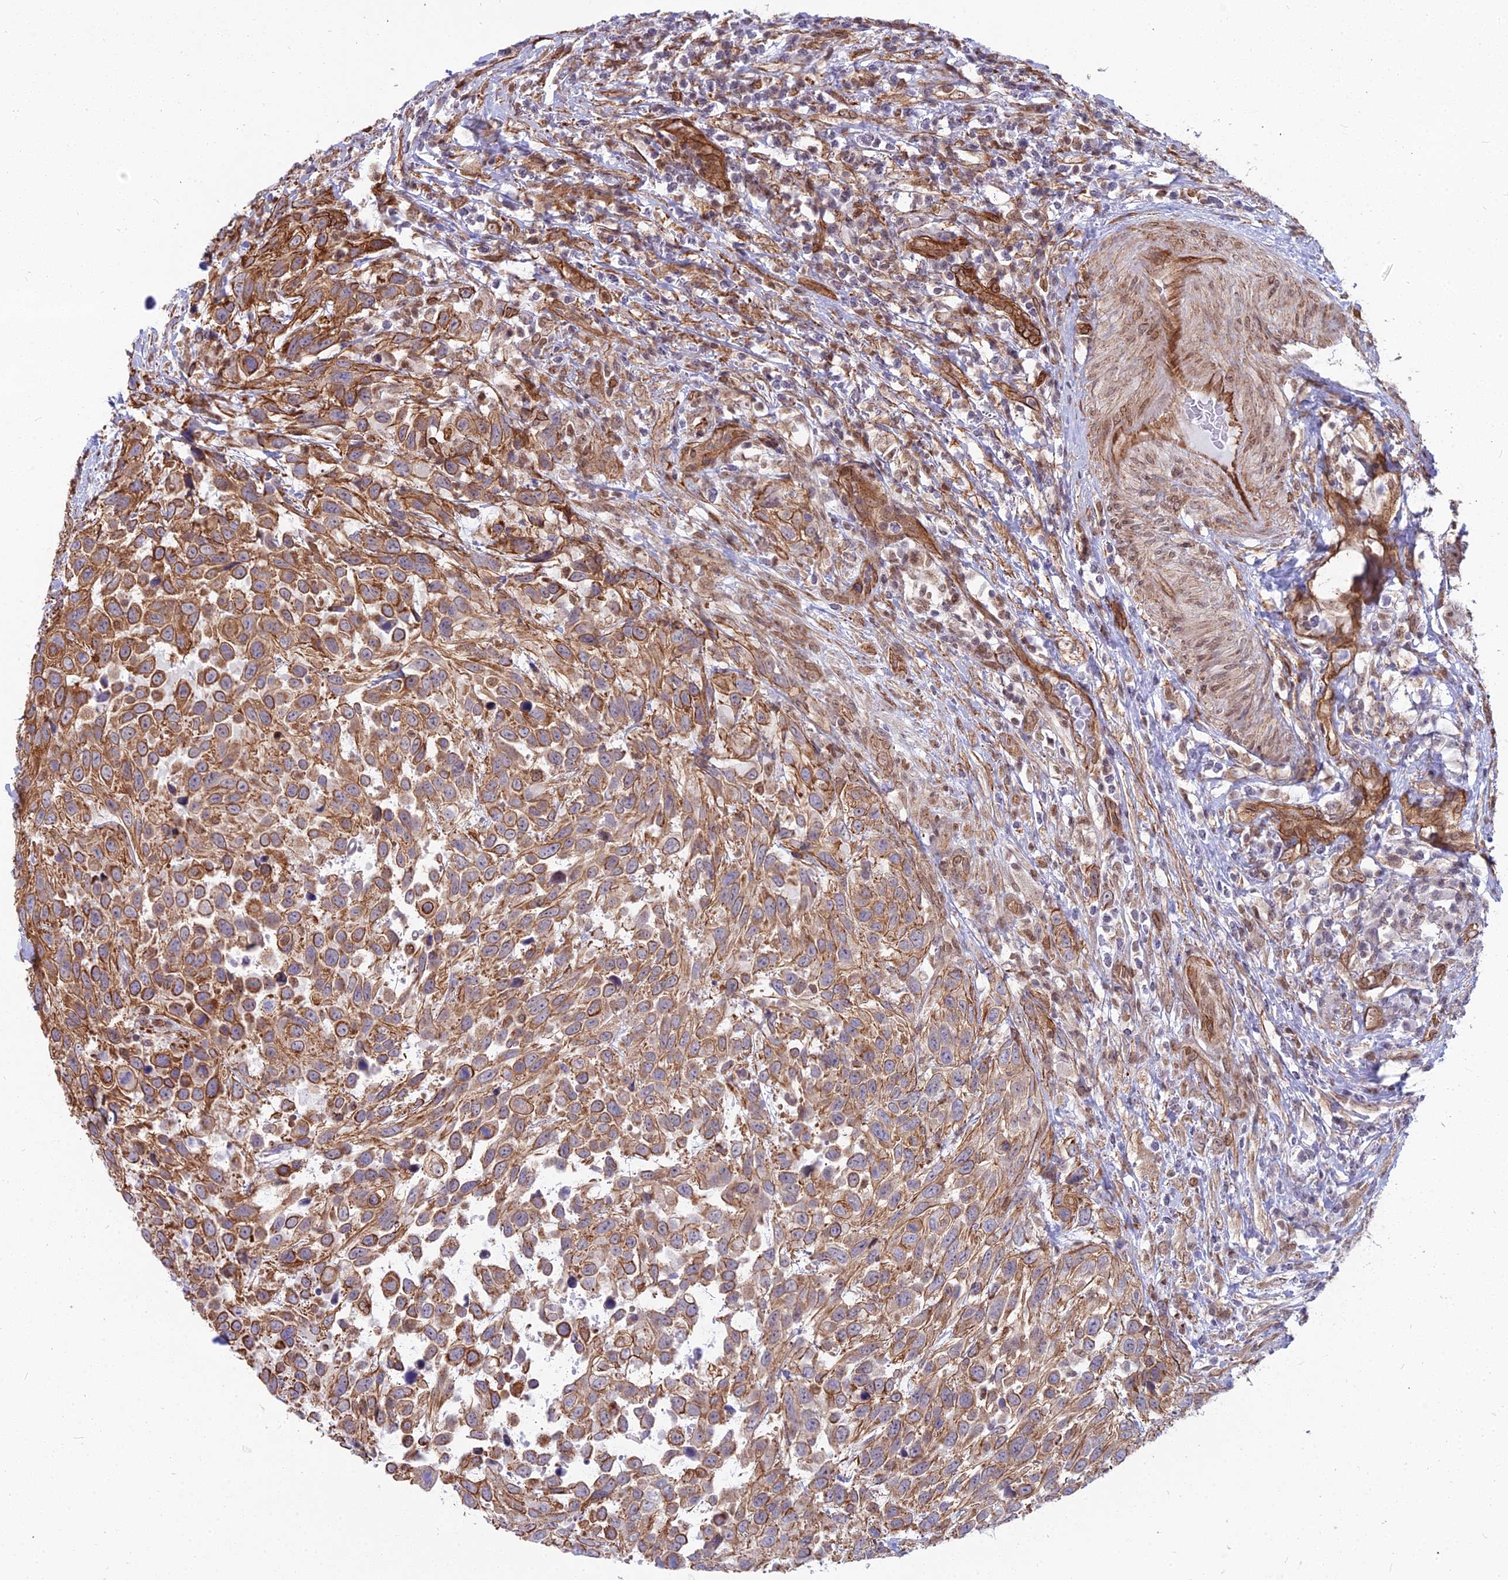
{"staining": {"intensity": "moderate", "quantity": ">75%", "location": "cytoplasmic/membranous"}, "tissue": "urothelial cancer", "cell_type": "Tumor cells", "image_type": "cancer", "snomed": [{"axis": "morphology", "description": "Urothelial carcinoma, High grade"}, {"axis": "topography", "description": "Urinary bladder"}], "caption": "A brown stain shows moderate cytoplasmic/membranous expression of a protein in human high-grade urothelial carcinoma tumor cells.", "gene": "YJU2", "patient": {"sex": "female", "age": 70}}